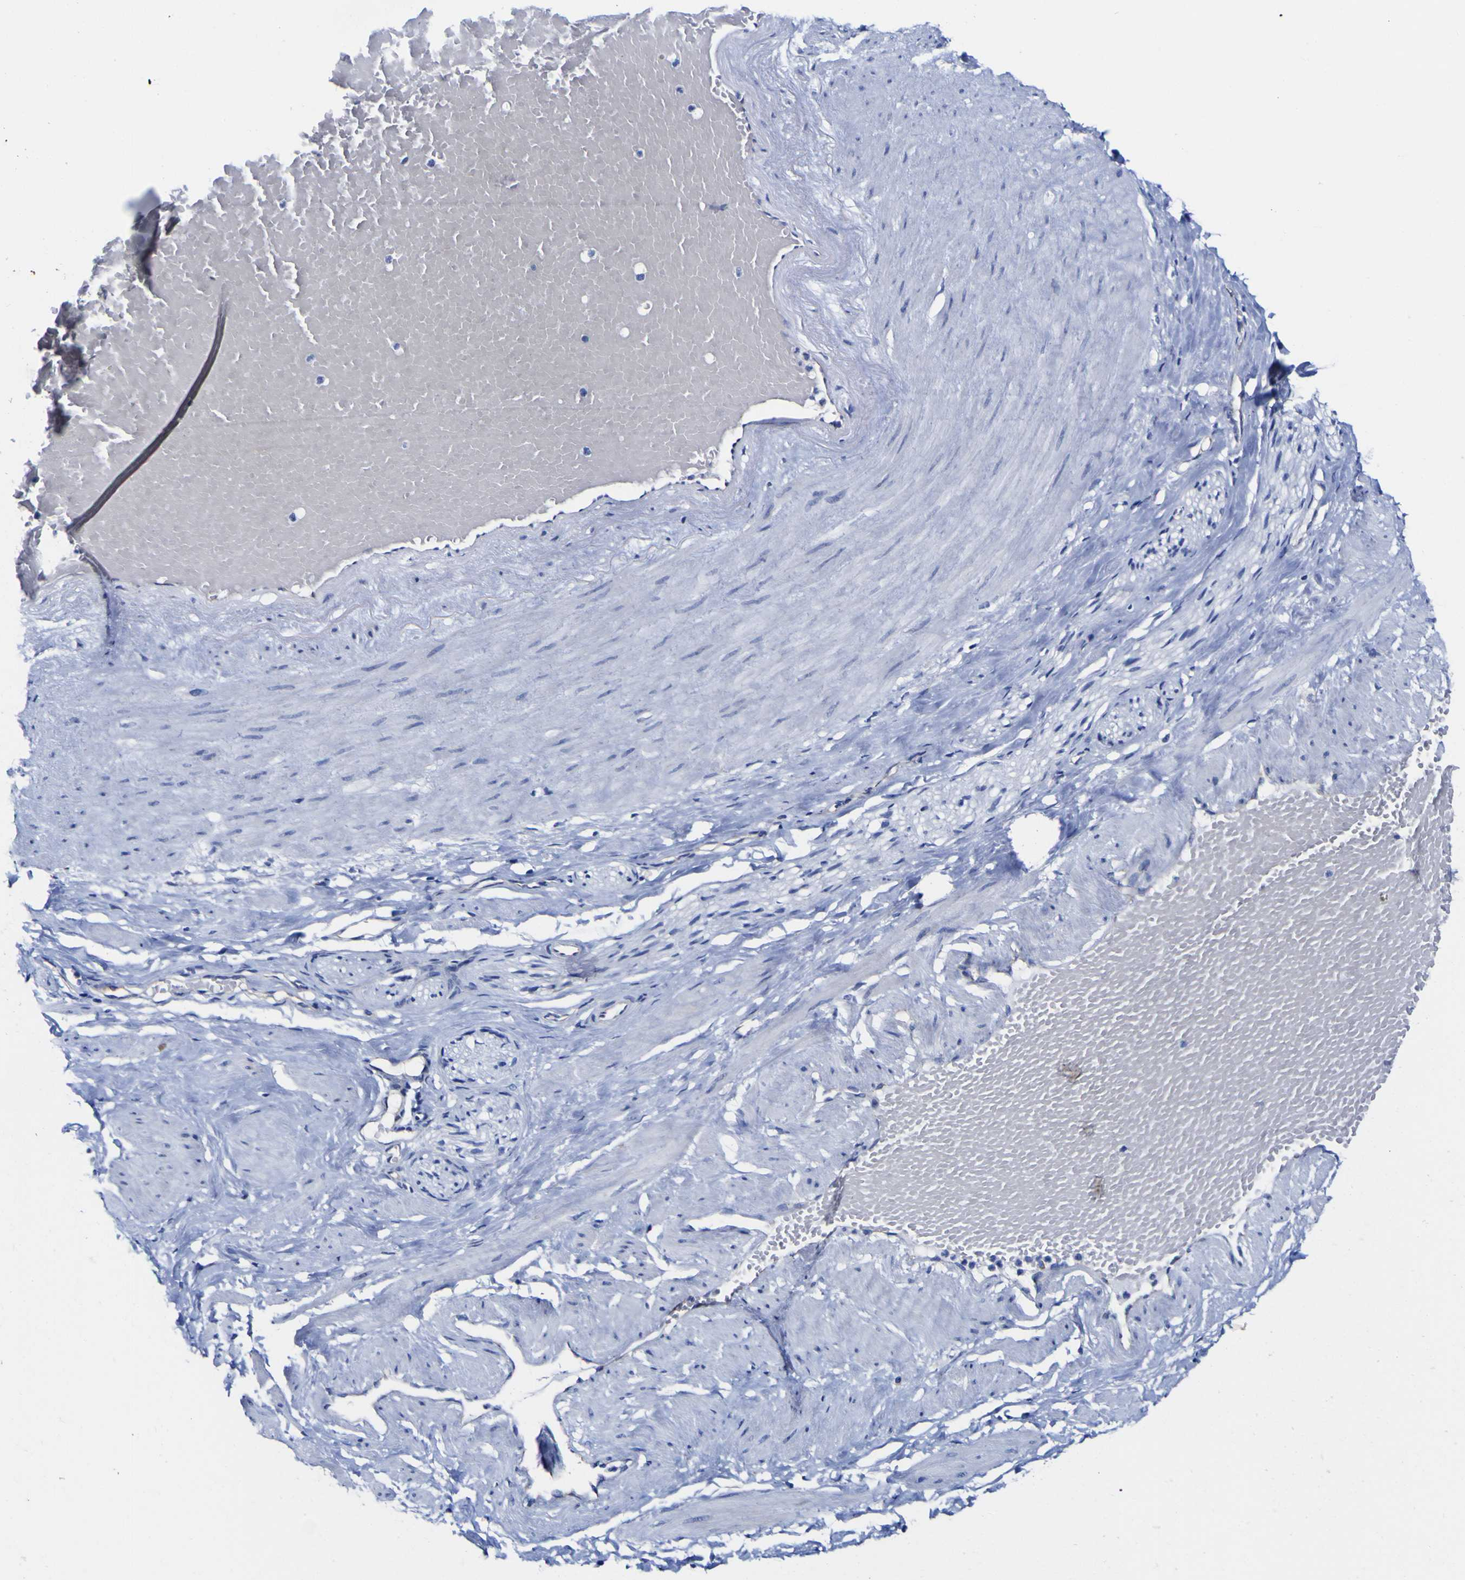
{"staining": {"intensity": "negative", "quantity": "none", "location": "none"}, "tissue": "adipose tissue", "cell_type": "Adipocytes", "image_type": "normal", "snomed": [{"axis": "morphology", "description": "Normal tissue, NOS"}, {"axis": "topography", "description": "Soft tissue"}, {"axis": "topography", "description": "Vascular tissue"}], "caption": "Adipocytes are negative for brown protein staining in normal adipose tissue. (Brightfield microscopy of DAB immunohistochemistry (IHC) at high magnification).", "gene": "GOLM1", "patient": {"sex": "female", "age": 35}}